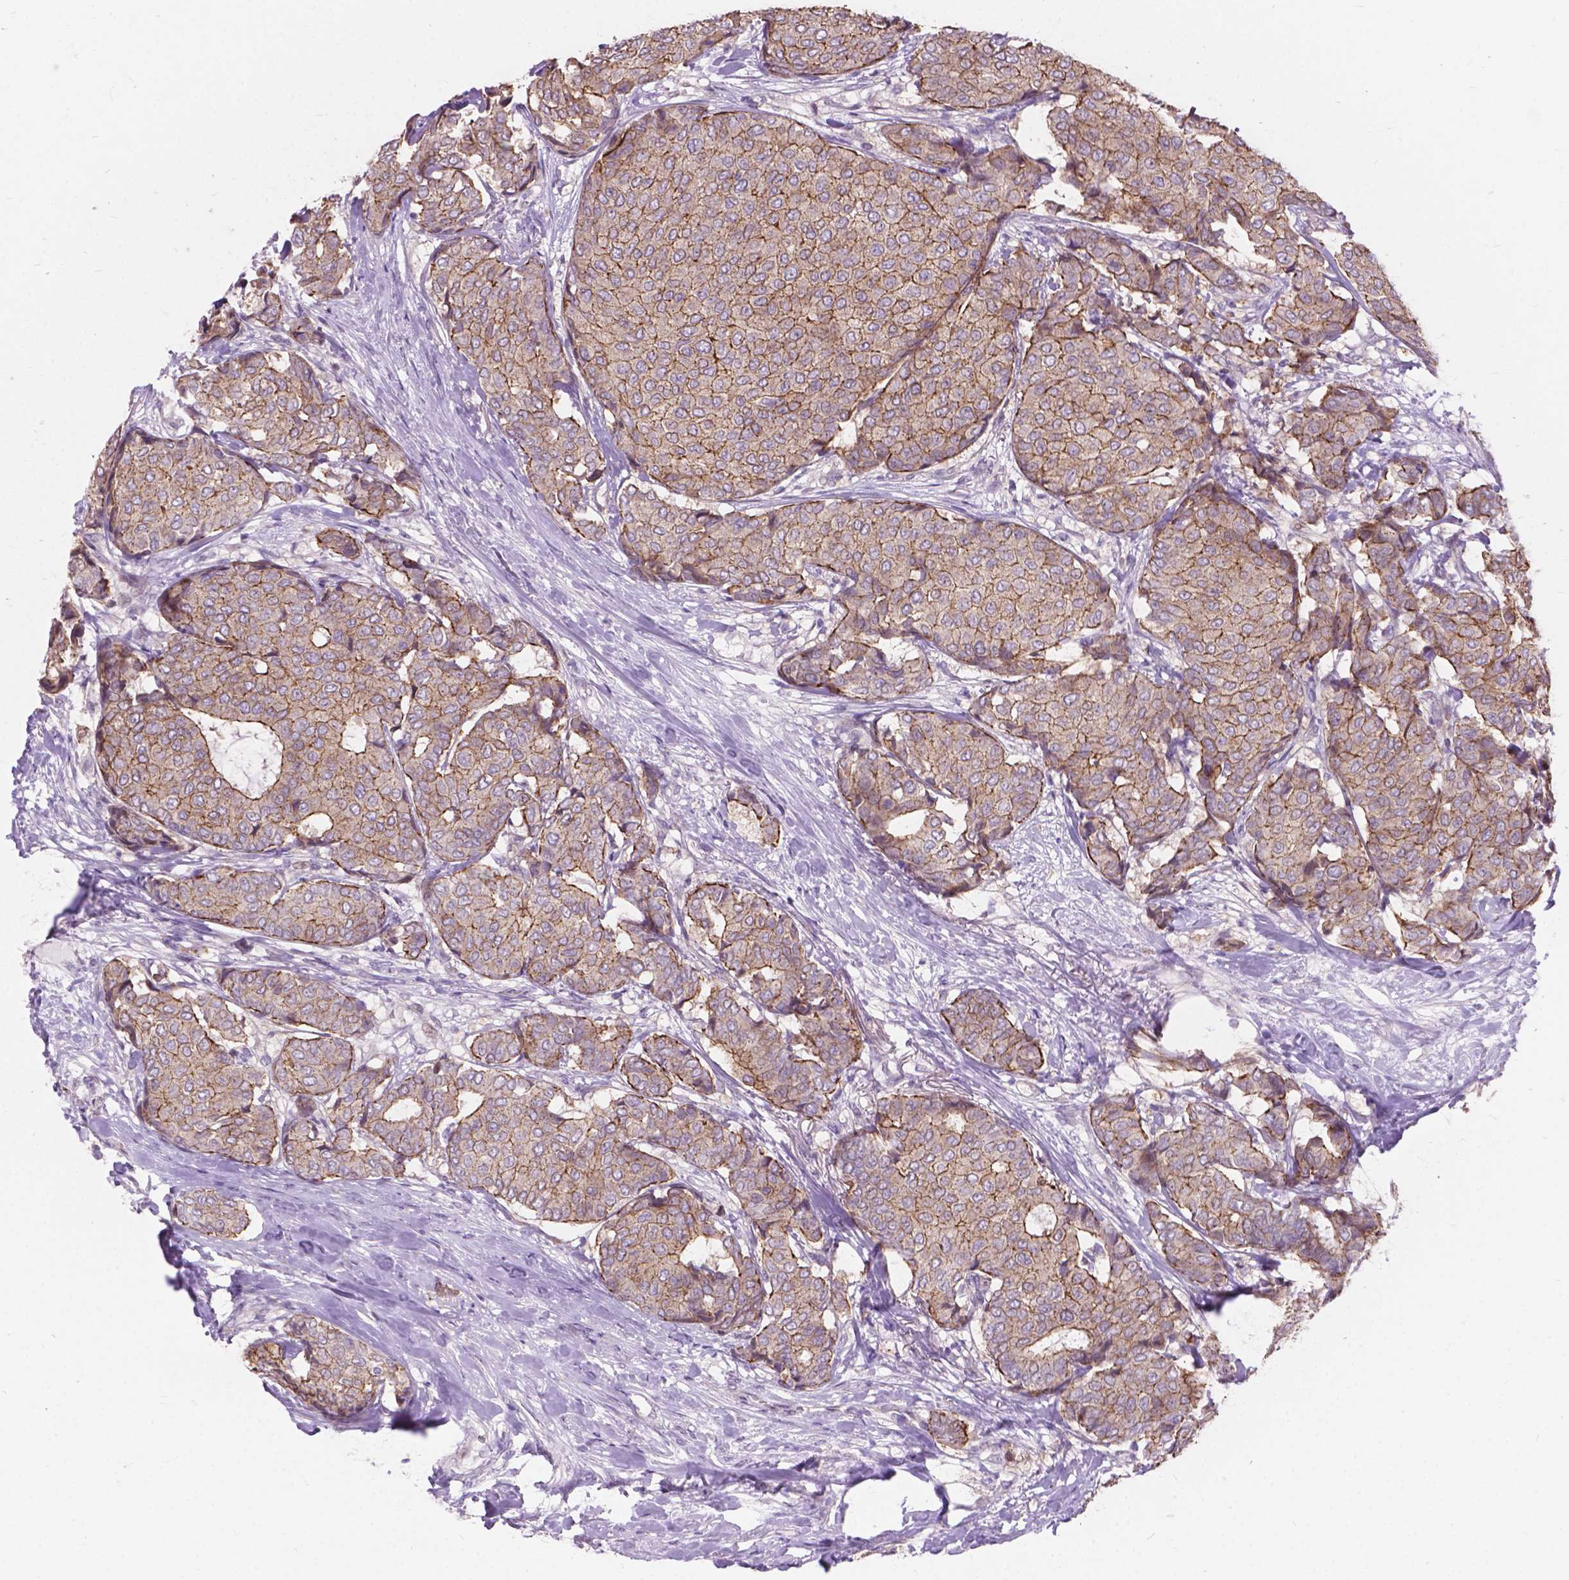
{"staining": {"intensity": "weak", "quantity": ">75%", "location": "cytoplasmic/membranous"}, "tissue": "breast cancer", "cell_type": "Tumor cells", "image_type": "cancer", "snomed": [{"axis": "morphology", "description": "Duct carcinoma"}, {"axis": "topography", "description": "Breast"}], "caption": "Protein staining of breast invasive ductal carcinoma tissue shows weak cytoplasmic/membranous staining in approximately >75% of tumor cells.", "gene": "MYH14", "patient": {"sex": "female", "age": 75}}